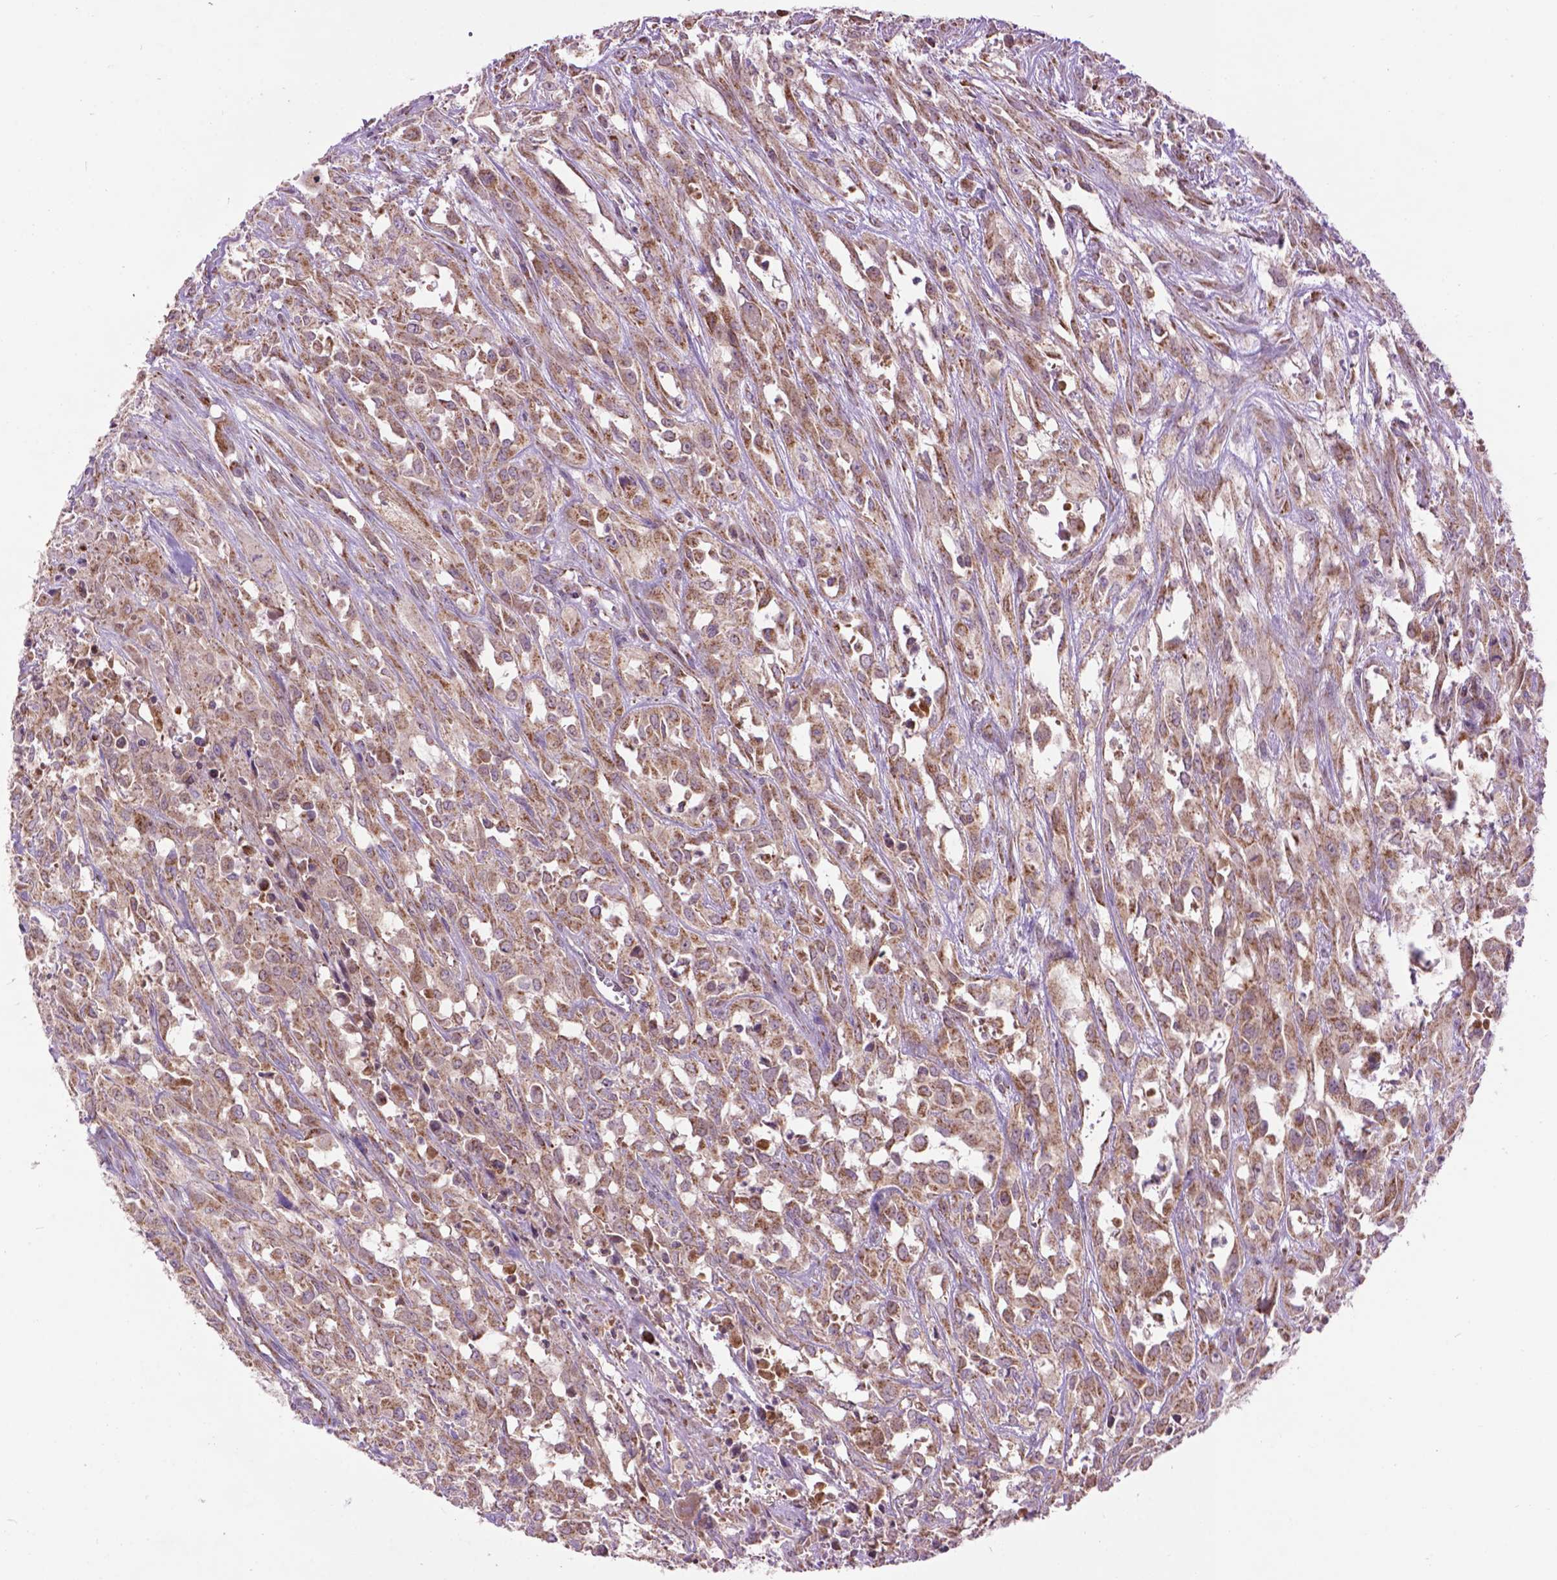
{"staining": {"intensity": "moderate", "quantity": ">75%", "location": "cytoplasmic/membranous"}, "tissue": "urothelial cancer", "cell_type": "Tumor cells", "image_type": "cancer", "snomed": [{"axis": "morphology", "description": "Urothelial carcinoma, High grade"}, {"axis": "topography", "description": "Urinary bladder"}], "caption": "Urothelial carcinoma (high-grade) stained with a protein marker exhibits moderate staining in tumor cells.", "gene": "PYCR3", "patient": {"sex": "male", "age": 67}}